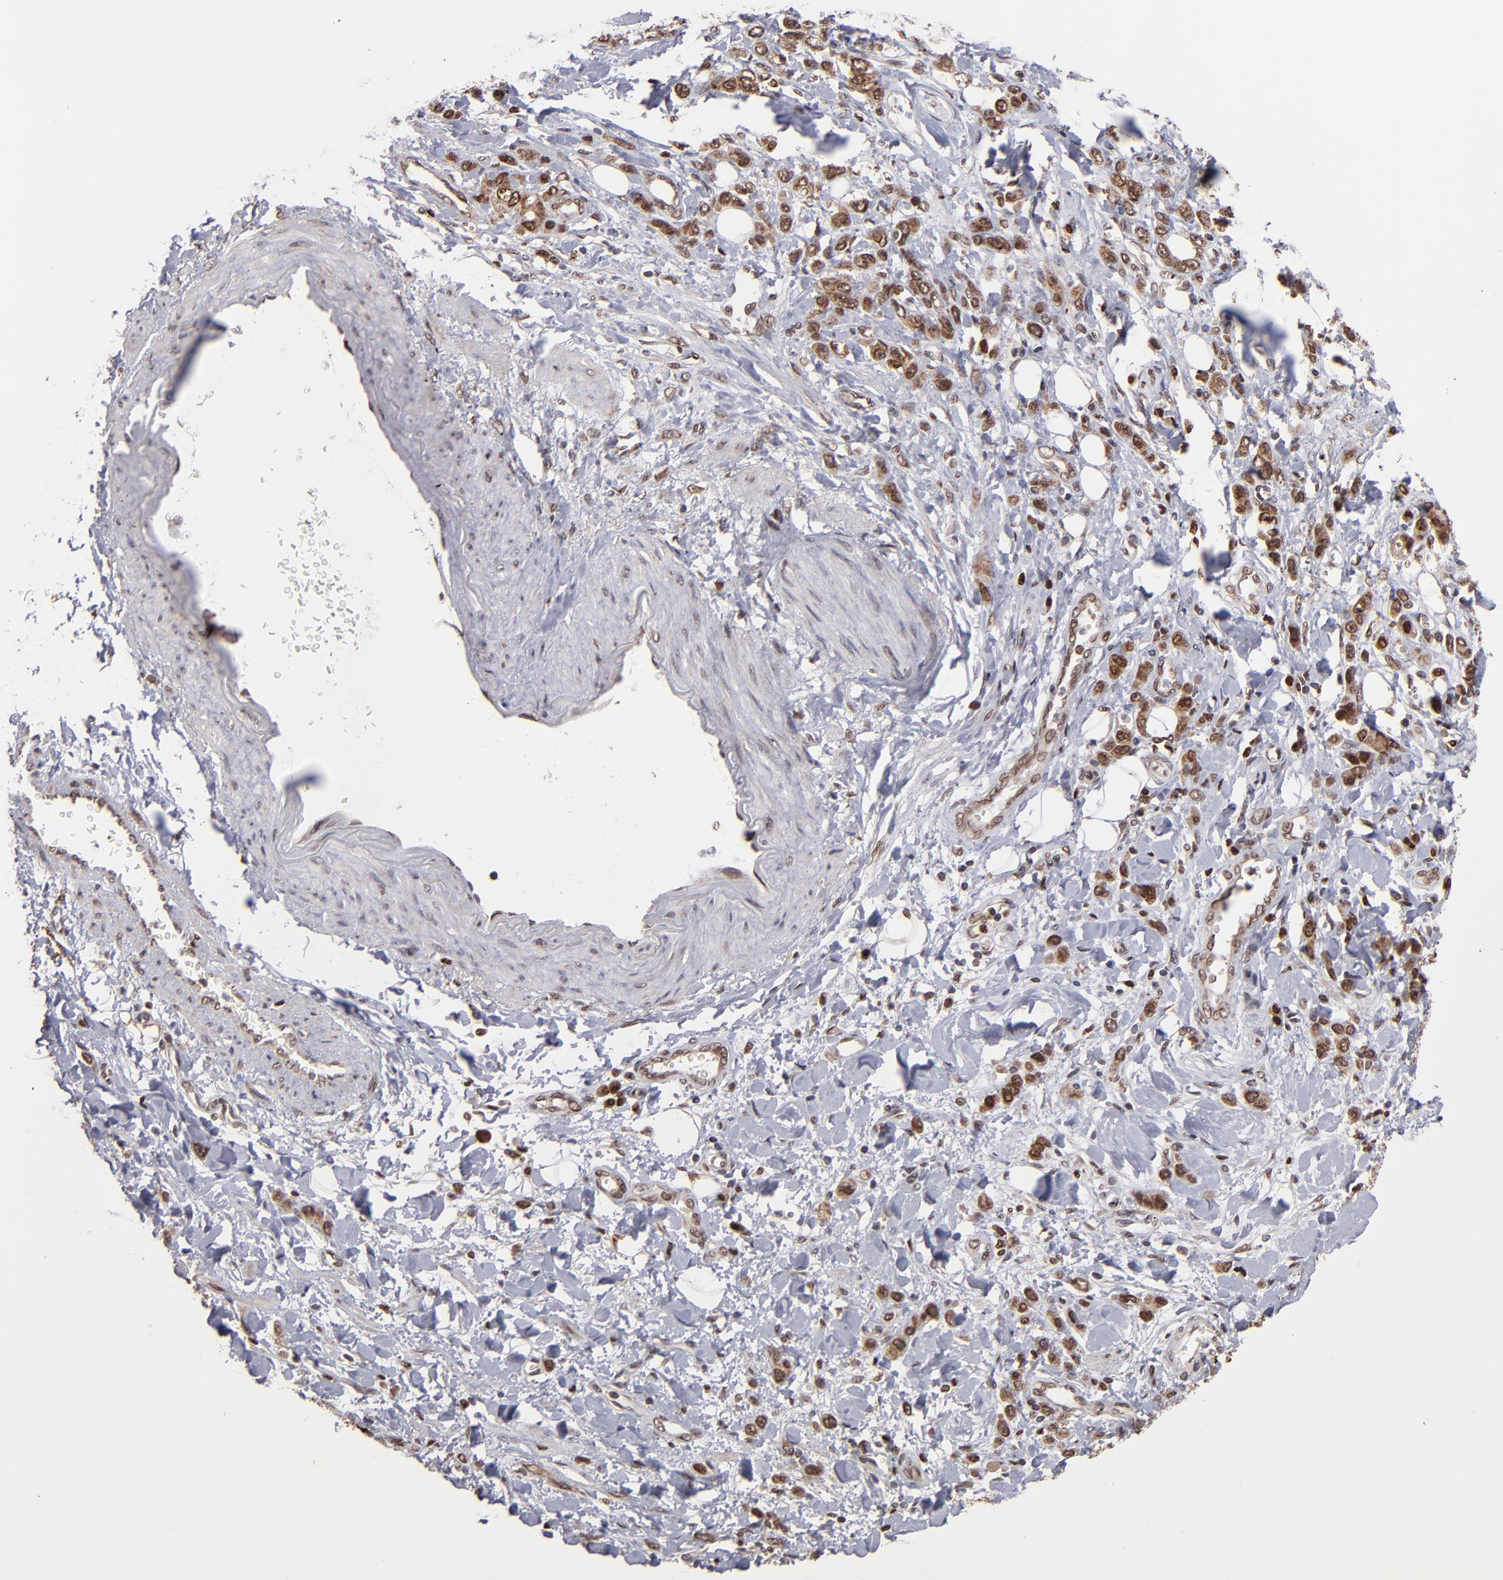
{"staining": {"intensity": "strong", "quantity": ">75%", "location": "cytoplasmic/membranous,nuclear"}, "tissue": "stomach cancer", "cell_type": "Tumor cells", "image_type": "cancer", "snomed": [{"axis": "morphology", "description": "Normal tissue, NOS"}, {"axis": "morphology", "description": "Adenocarcinoma, NOS"}, {"axis": "topography", "description": "Stomach"}], "caption": "Immunohistochemistry (IHC) histopathology image of human stomach cancer stained for a protein (brown), which displays high levels of strong cytoplasmic/membranous and nuclear staining in about >75% of tumor cells.", "gene": "TOP1MT", "patient": {"sex": "male", "age": 82}}